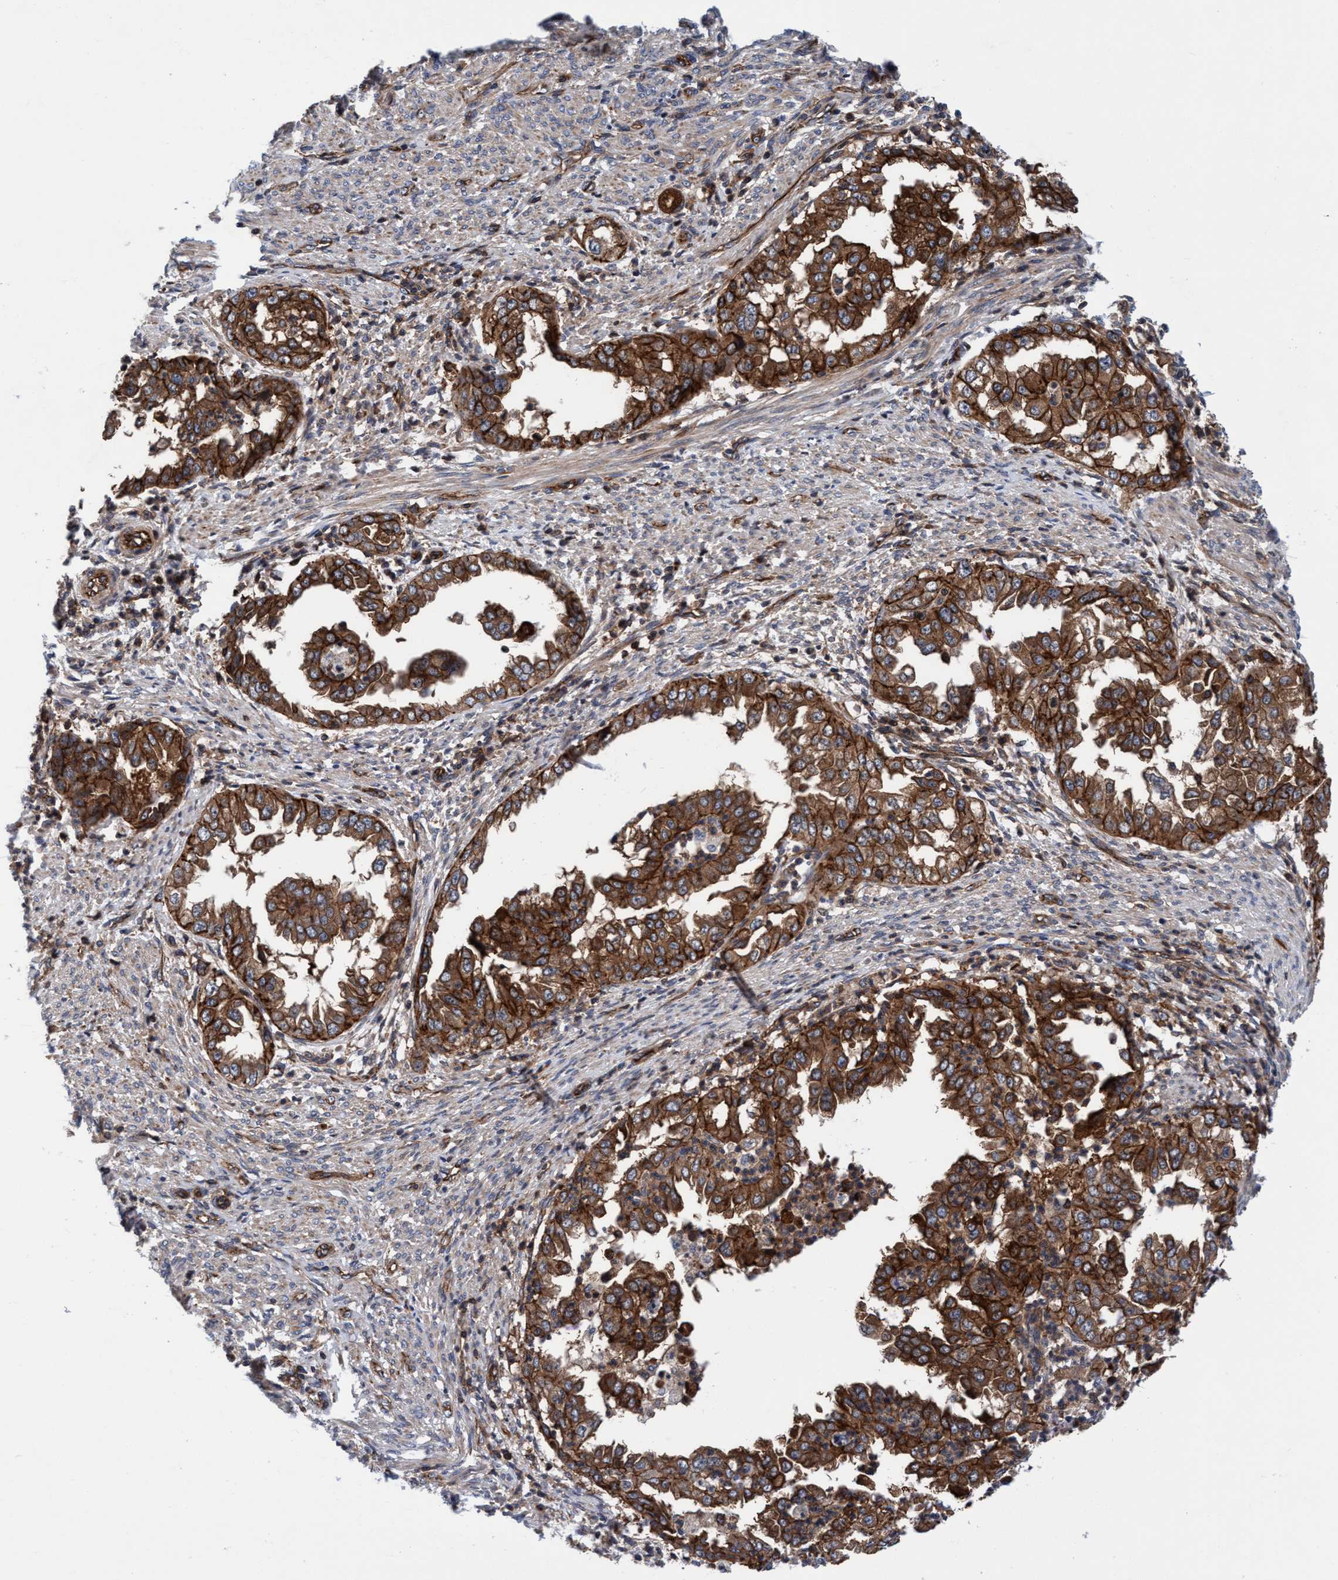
{"staining": {"intensity": "strong", "quantity": ">75%", "location": "cytoplasmic/membranous"}, "tissue": "endometrial cancer", "cell_type": "Tumor cells", "image_type": "cancer", "snomed": [{"axis": "morphology", "description": "Adenocarcinoma, NOS"}, {"axis": "topography", "description": "Endometrium"}], "caption": "About >75% of tumor cells in human endometrial cancer reveal strong cytoplasmic/membranous protein expression as visualized by brown immunohistochemical staining.", "gene": "MCM3AP", "patient": {"sex": "female", "age": 85}}